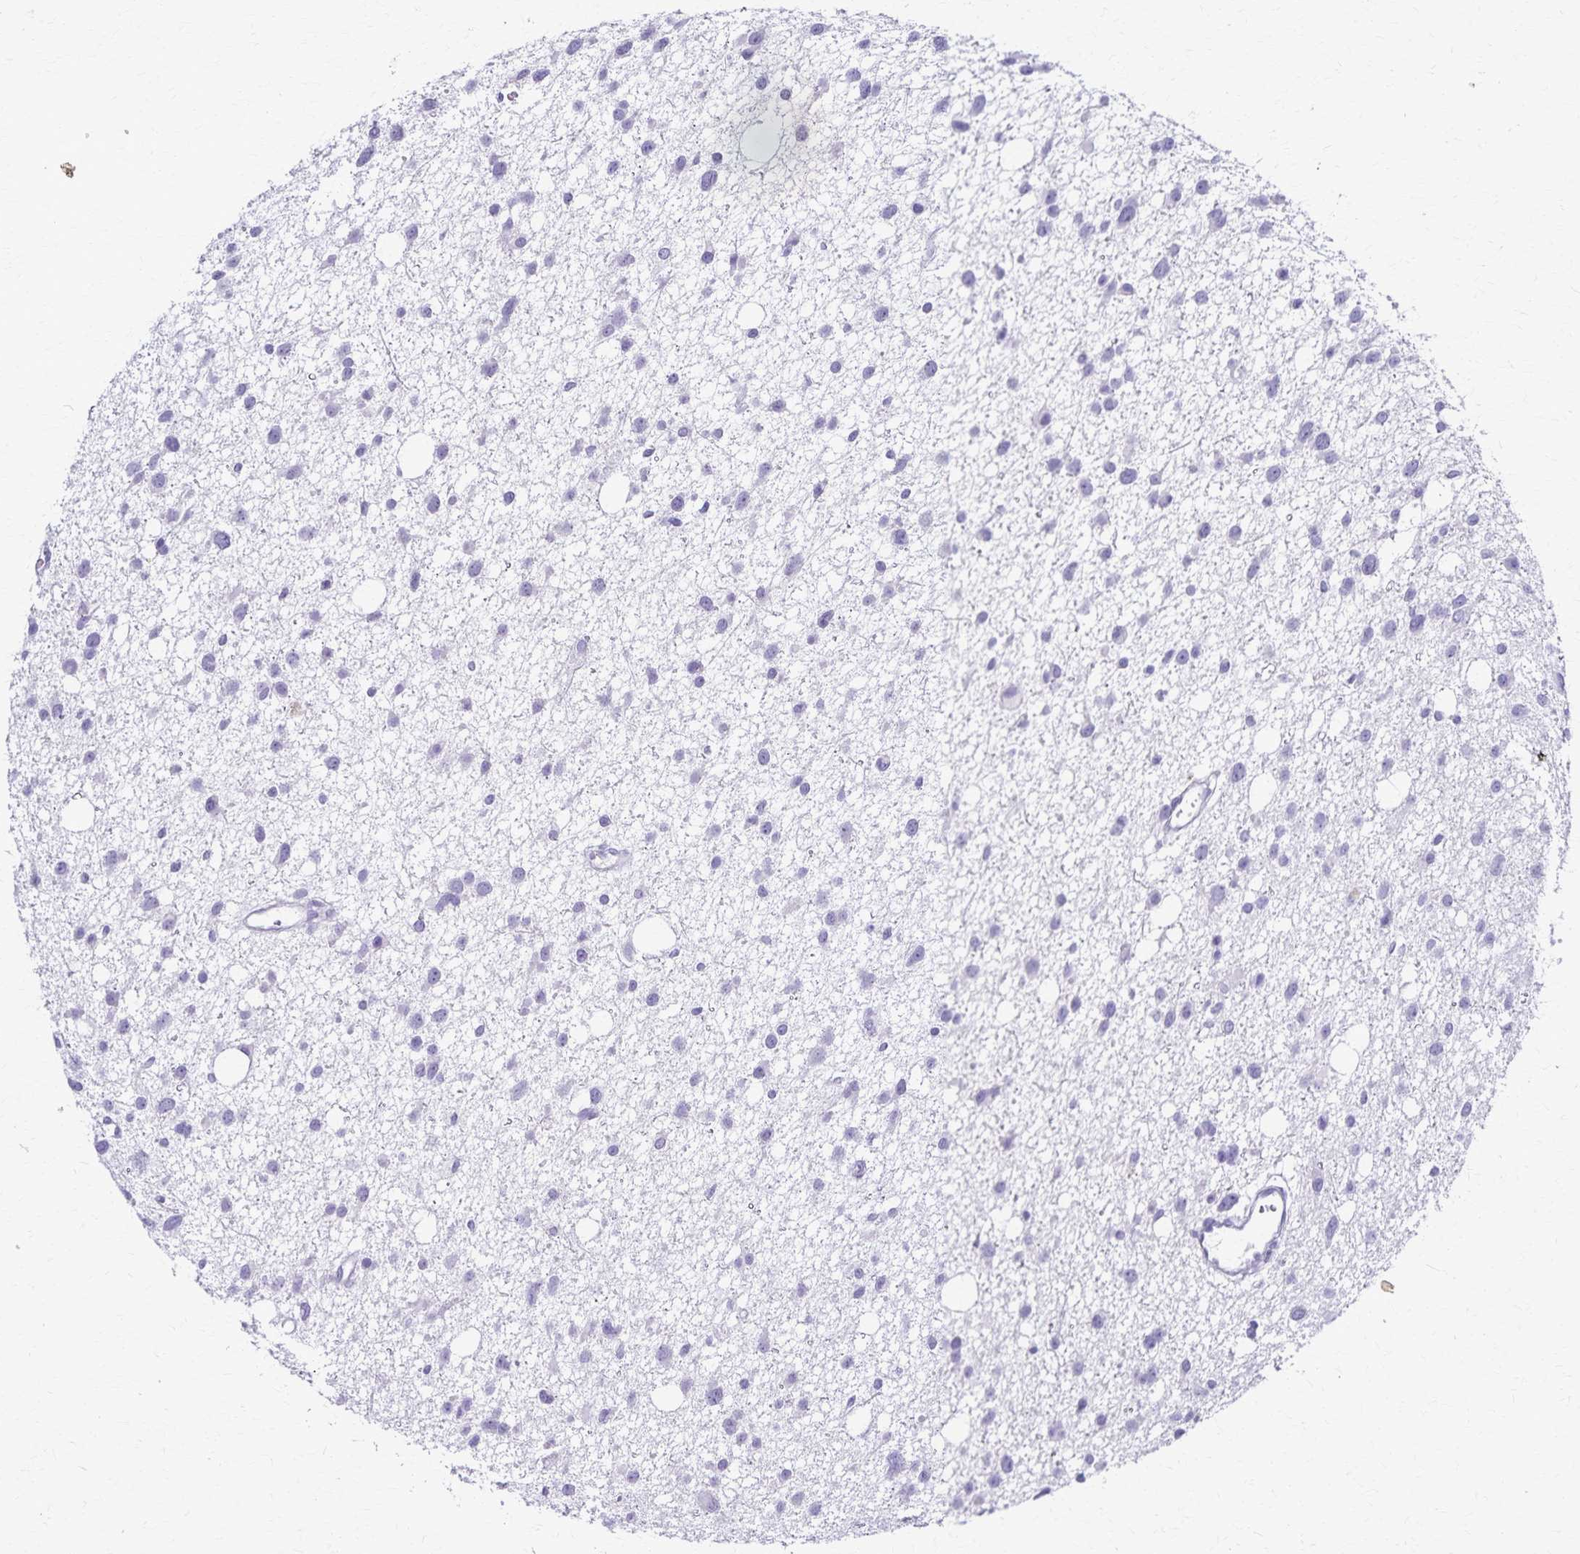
{"staining": {"intensity": "negative", "quantity": "none", "location": "none"}, "tissue": "glioma", "cell_type": "Tumor cells", "image_type": "cancer", "snomed": [{"axis": "morphology", "description": "Glioma, malignant, High grade"}, {"axis": "topography", "description": "Brain"}], "caption": "This micrograph is of high-grade glioma (malignant) stained with immunohistochemistry to label a protein in brown with the nuclei are counter-stained blue. There is no staining in tumor cells. (Brightfield microscopy of DAB immunohistochemistry at high magnification).", "gene": "TMEM60", "patient": {"sex": "male", "age": 23}}